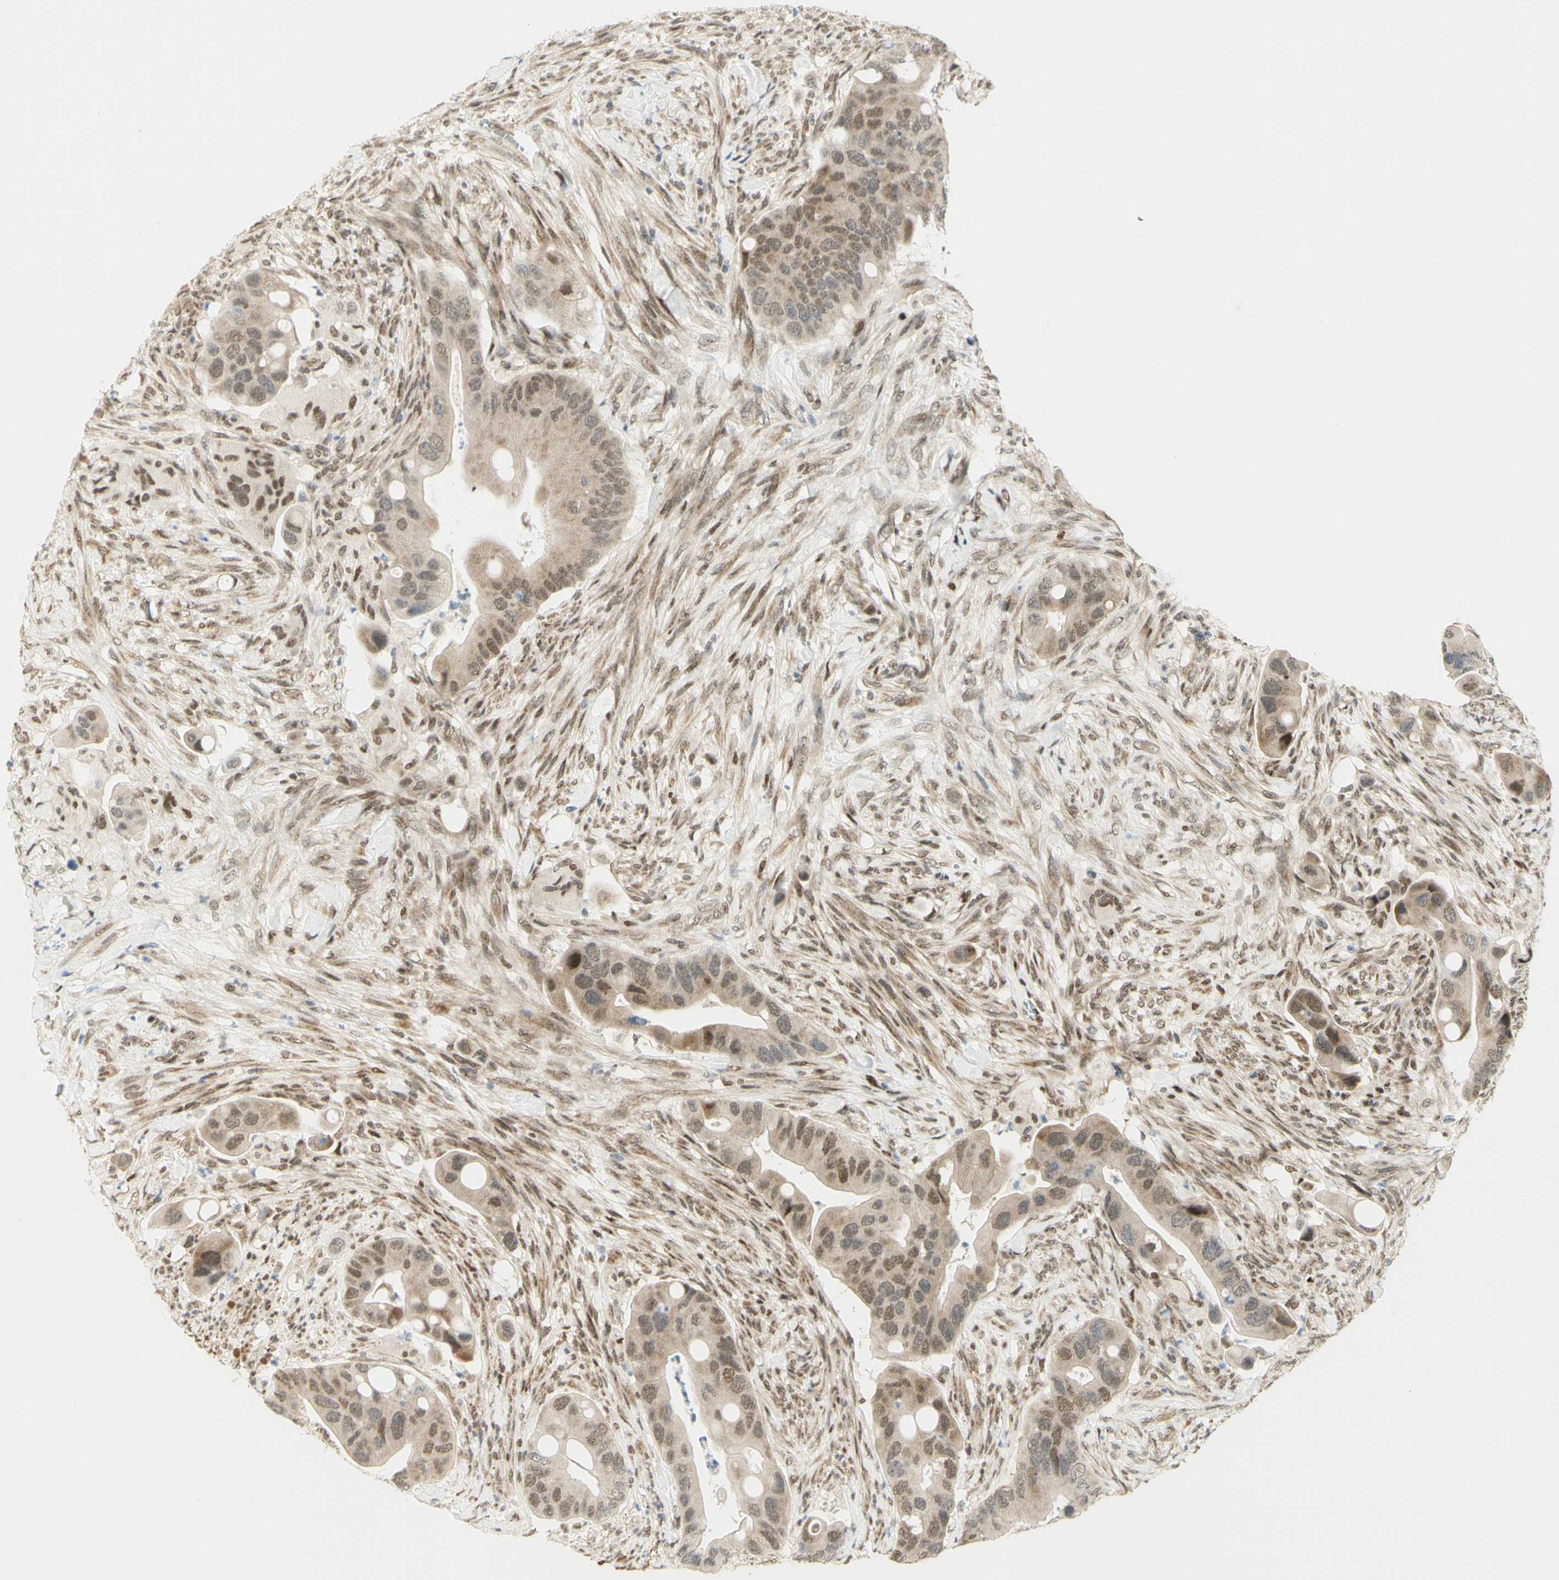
{"staining": {"intensity": "moderate", "quantity": "25%-75%", "location": "cytoplasmic/membranous,nuclear"}, "tissue": "colorectal cancer", "cell_type": "Tumor cells", "image_type": "cancer", "snomed": [{"axis": "morphology", "description": "Adenocarcinoma, NOS"}, {"axis": "topography", "description": "Rectum"}], "caption": "IHC image of neoplastic tissue: adenocarcinoma (colorectal) stained using IHC exhibits medium levels of moderate protein expression localized specifically in the cytoplasmic/membranous and nuclear of tumor cells, appearing as a cytoplasmic/membranous and nuclear brown color.", "gene": "DDX1", "patient": {"sex": "female", "age": 57}}